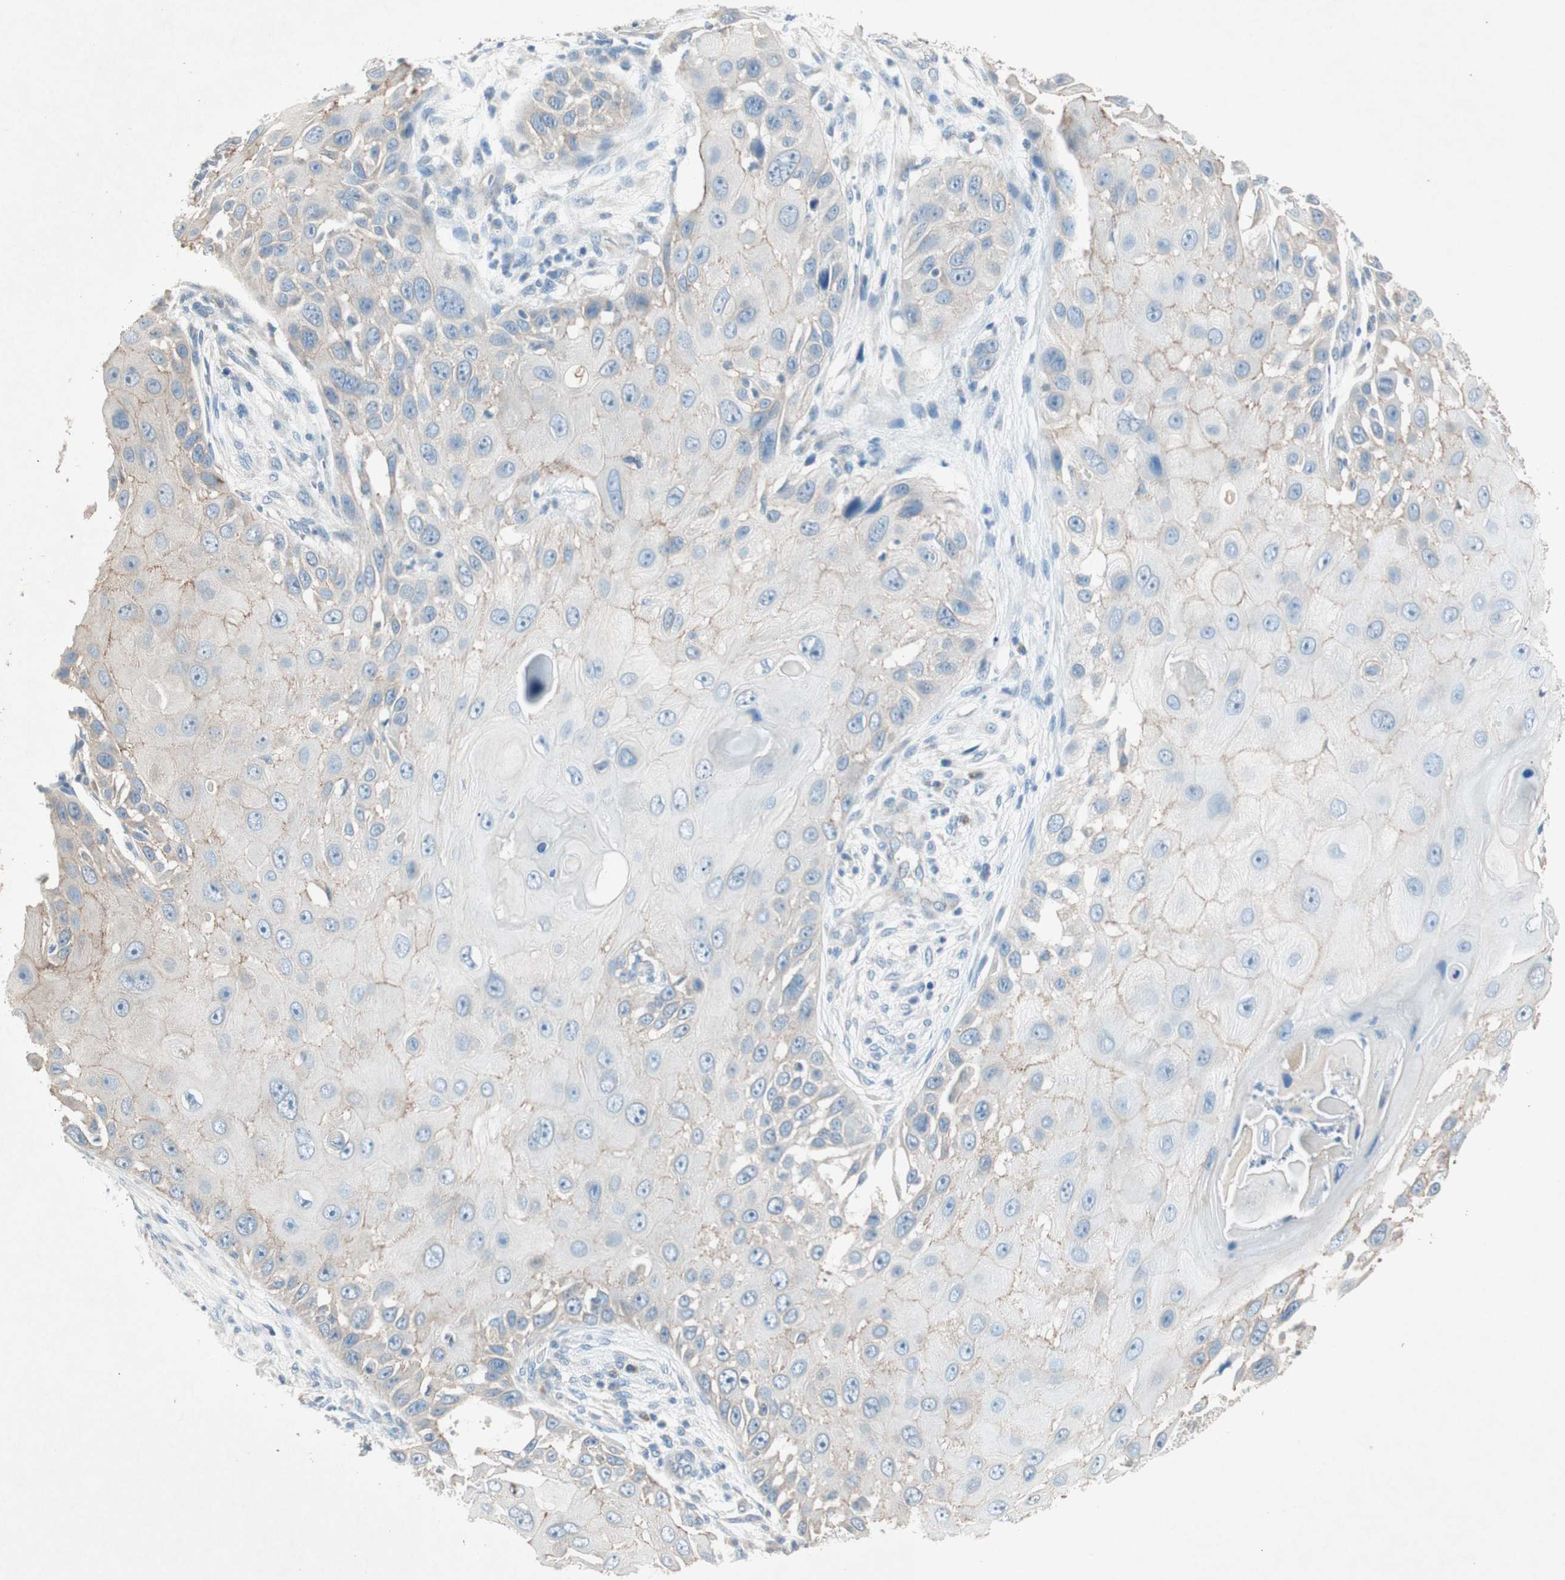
{"staining": {"intensity": "weak", "quantity": "<25%", "location": "cytoplasmic/membranous"}, "tissue": "skin cancer", "cell_type": "Tumor cells", "image_type": "cancer", "snomed": [{"axis": "morphology", "description": "Squamous cell carcinoma, NOS"}, {"axis": "topography", "description": "Skin"}], "caption": "This is a image of immunohistochemistry staining of skin squamous cell carcinoma, which shows no staining in tumor cells.", "gene": "NKAIN1", "patient": {"sex": "female", "age": 44}}